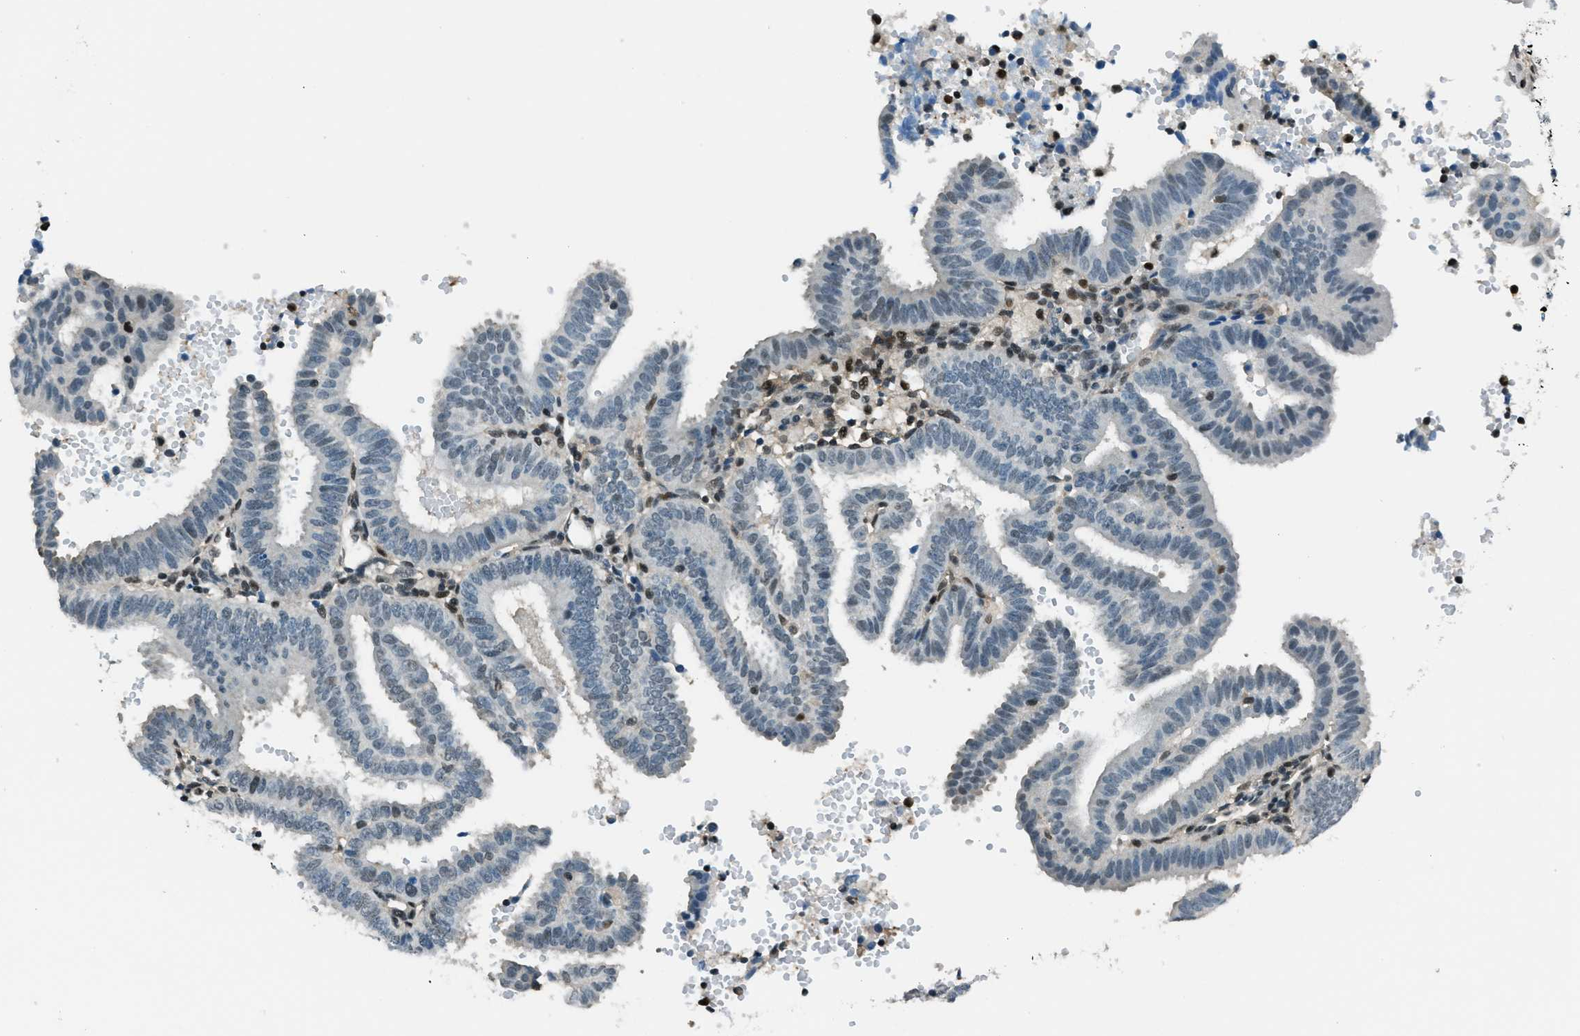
{"staining": {"intensity": "weak", "quantity": "<25%", "location": "nuclear"}, "tissue": "endometrial cancer", "cell_type": "Tumor cells", "image_type": "cancer", "snomed": [{"axis": "morphology", "description": "Adenocarcinoma, NOS"}, {"axis": "topography", "description": "Endometrium"}], "caption": "DAB (3,3'-diaminobenzidine) immunohistochemical staining of endometrial adenocarcinoma displays no significant positivity in tumor cells.", "gene": "OGFR", "patient": {"sex": "female", "age": 58}}